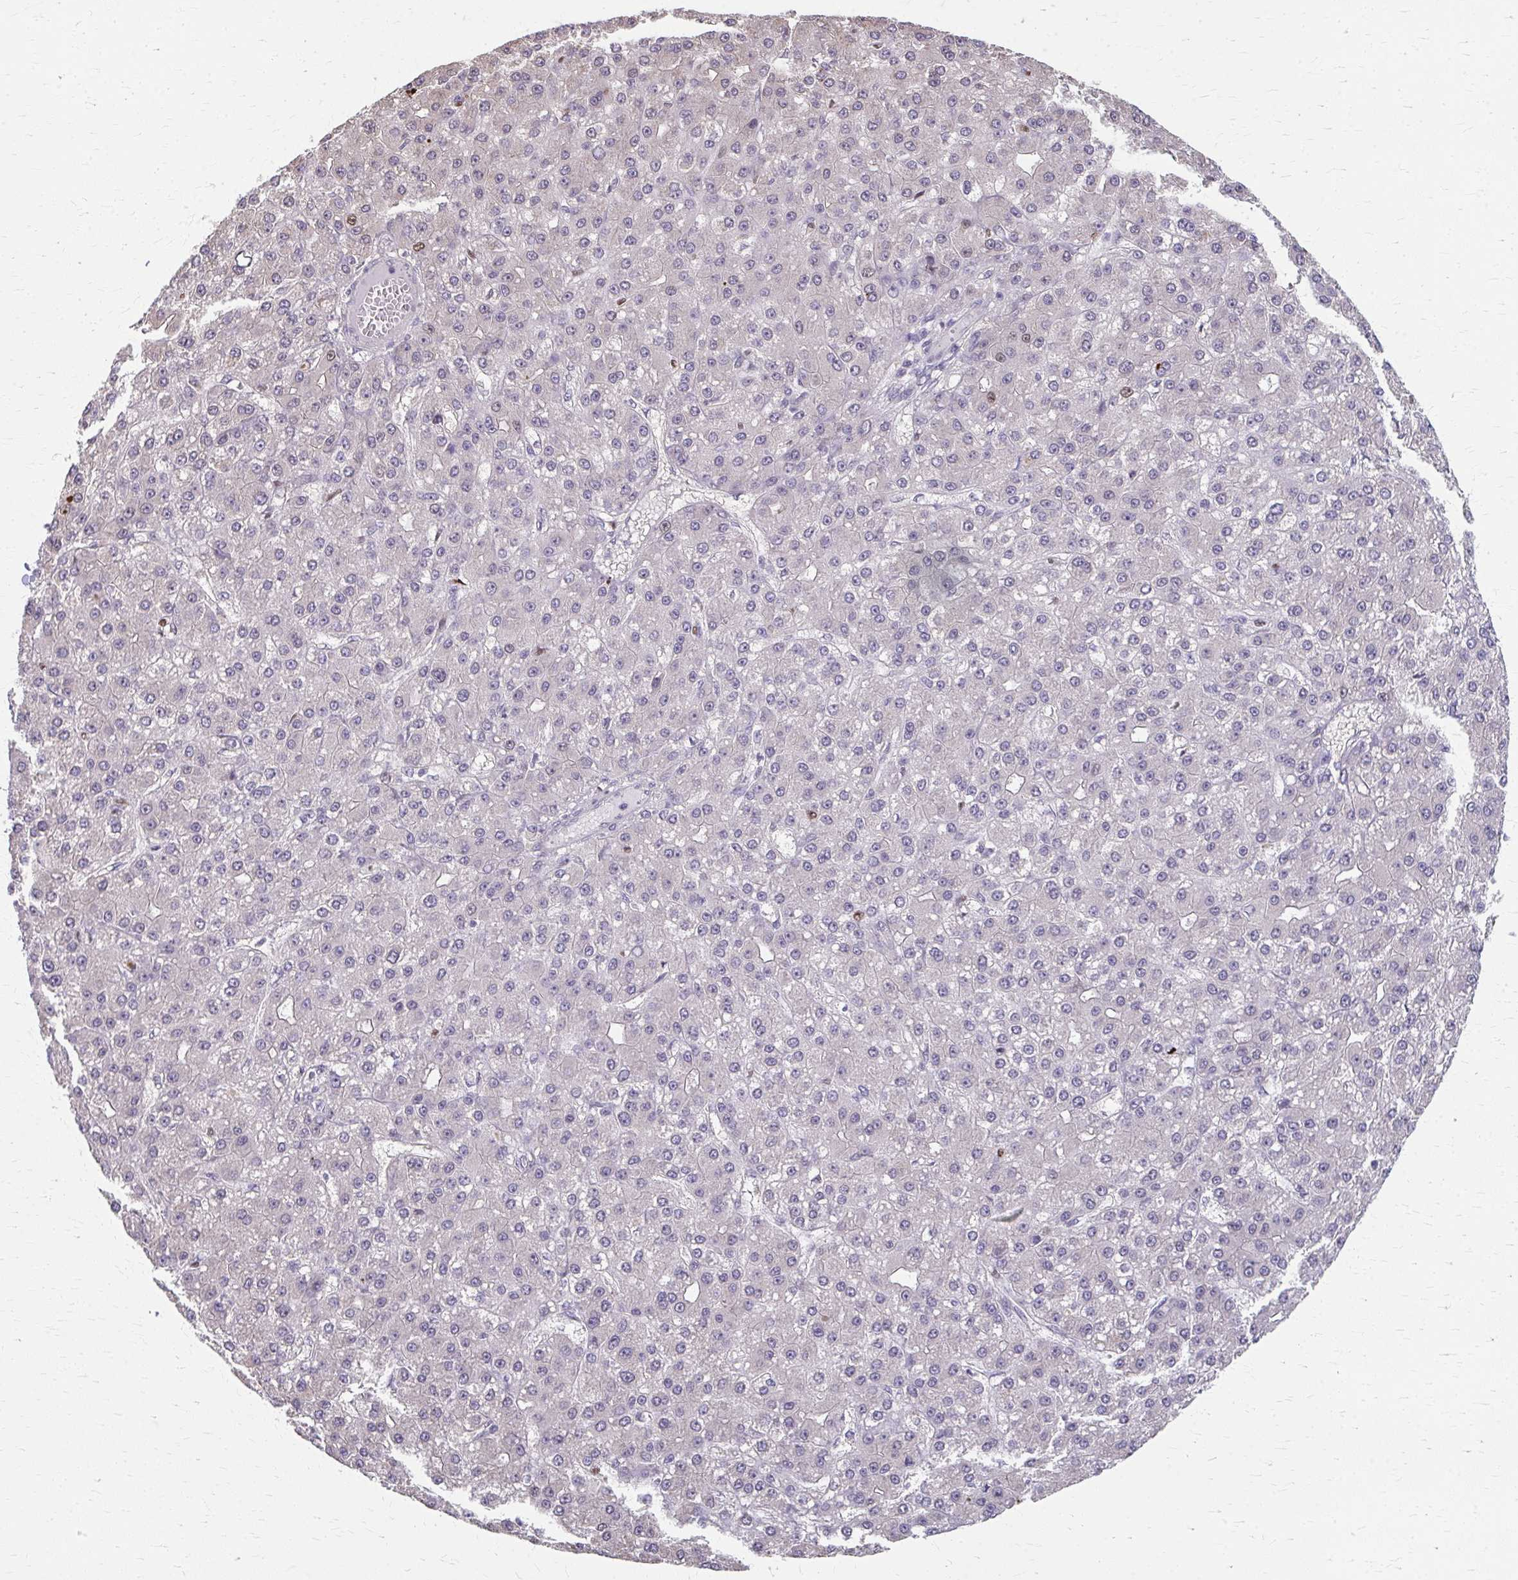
{"staining": {"intensity": "negative", "quantity": "none", "location": "none"}, "tissue": "liver cancer", "cell_type": "Tumor cells", "image_type": "cancer", "snomed": [{"axis": "morphology", "description": "Carcinoma, Hepatocellular, NOS"}, {"axis": "topography", "description": "Liver"}], "caption": "High power microscopy micrograph of an IHC image of liver cancer (hepatocellular carcinoma), revealing no significant positivity in tumor cells. (DAB immunohistochemistry visualized using brightfield microscopy, high magnification).", "gene": "RABGAP1L", "patient": {"sex": "male", "age": 67}}